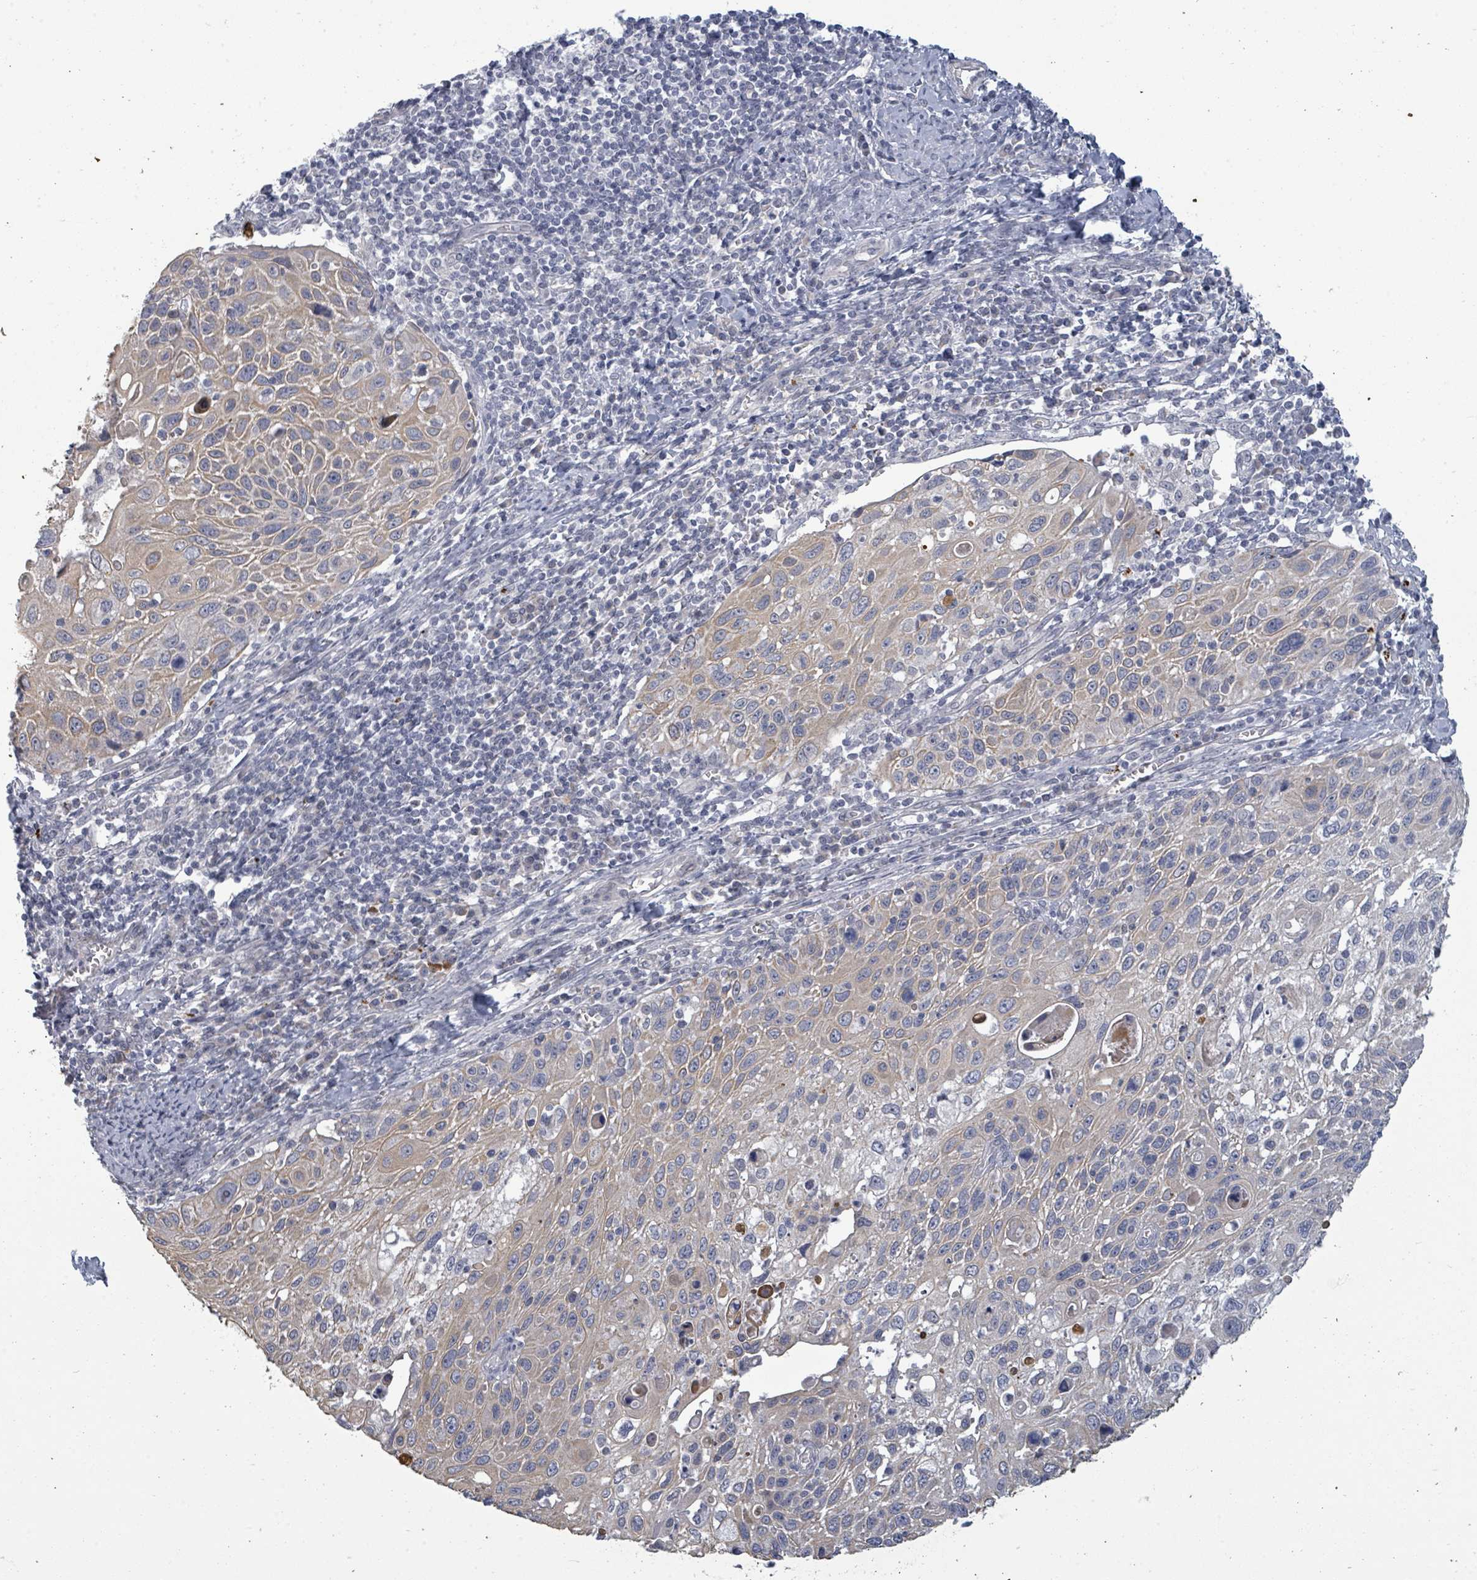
{"staining": {"intensity": "weak", "quantity": "<25%", "location": "cytoplasmic/membranous"}, "tissue": "cervical cancer", "cell_type": "Tumor cells", "image_type": "cancer", "snomed": [{"axis": "morphology", "description": "Squamous cell carcinoma, NOS"}, {"axis": "topography", "description": "Cervix"}], "caption": "This is a image of immunohistochemistry (IHC) staining of cervical squamous cell carcinoma, which shows no expression in tumor cells. Nuclei are stained in blue.", "gene": "ASB12", "patient": {"sex": "female", "age": 70}}